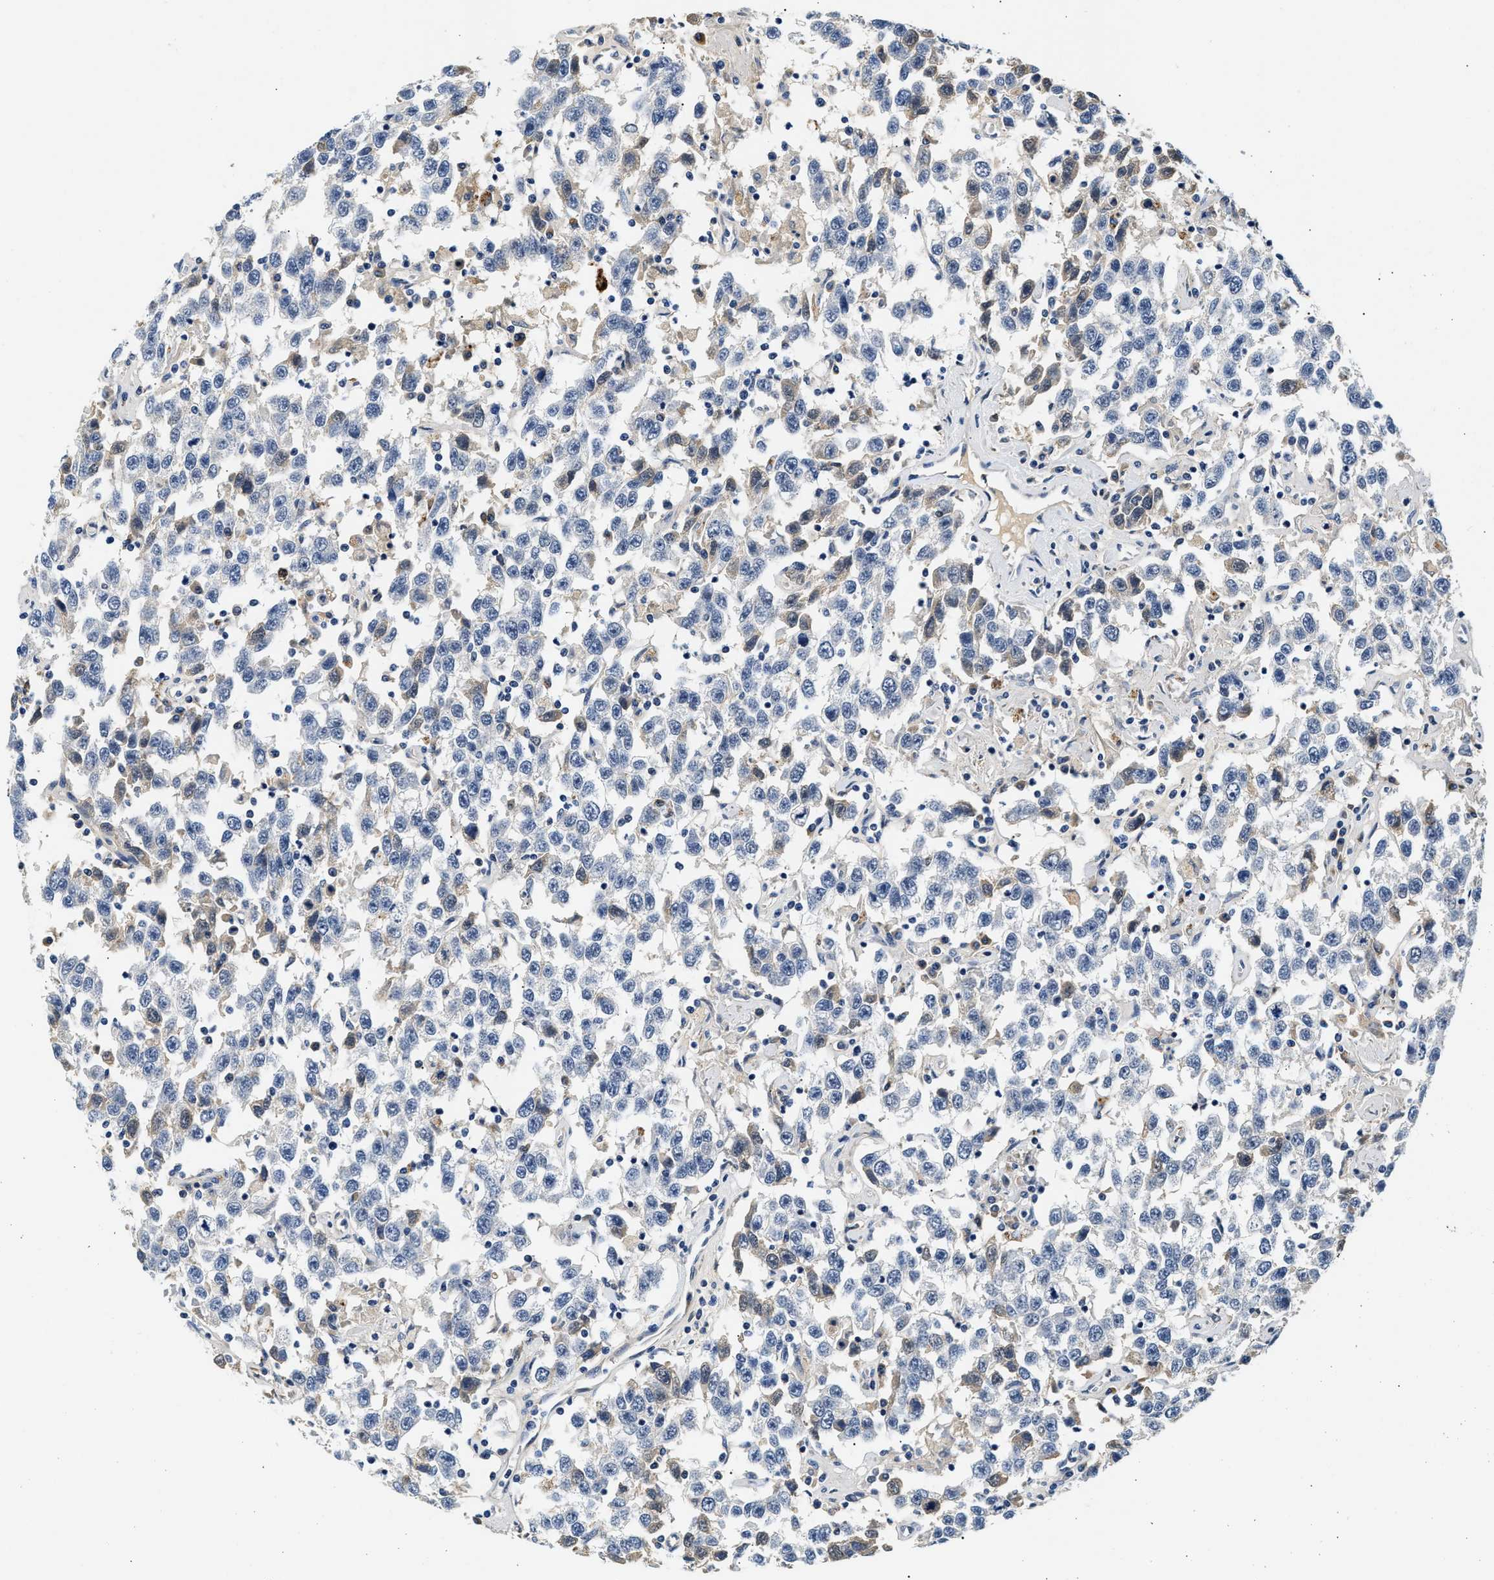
{"staining": {"intensity": "negative", "quantity": "none", "location": "none"}, "tissue": "testis cancer", "cell_type": "Tumor cells", "image_type": "cancer", "snomed": [{"axis": "morphology", "description": "Seminoma, NOS"}, {"axis": "topography", "description": "Testis"}], "caption": "High magnification brightfield microscopy of testis cancer (seminoma) stained with DAB (3,3'-diaminobenzidine) (brown) and counterstained with hematoxylin (blue): tumor cells show no significant staining.", "gene": "MED22", "patient": {"sex": "male", "age": 41}}